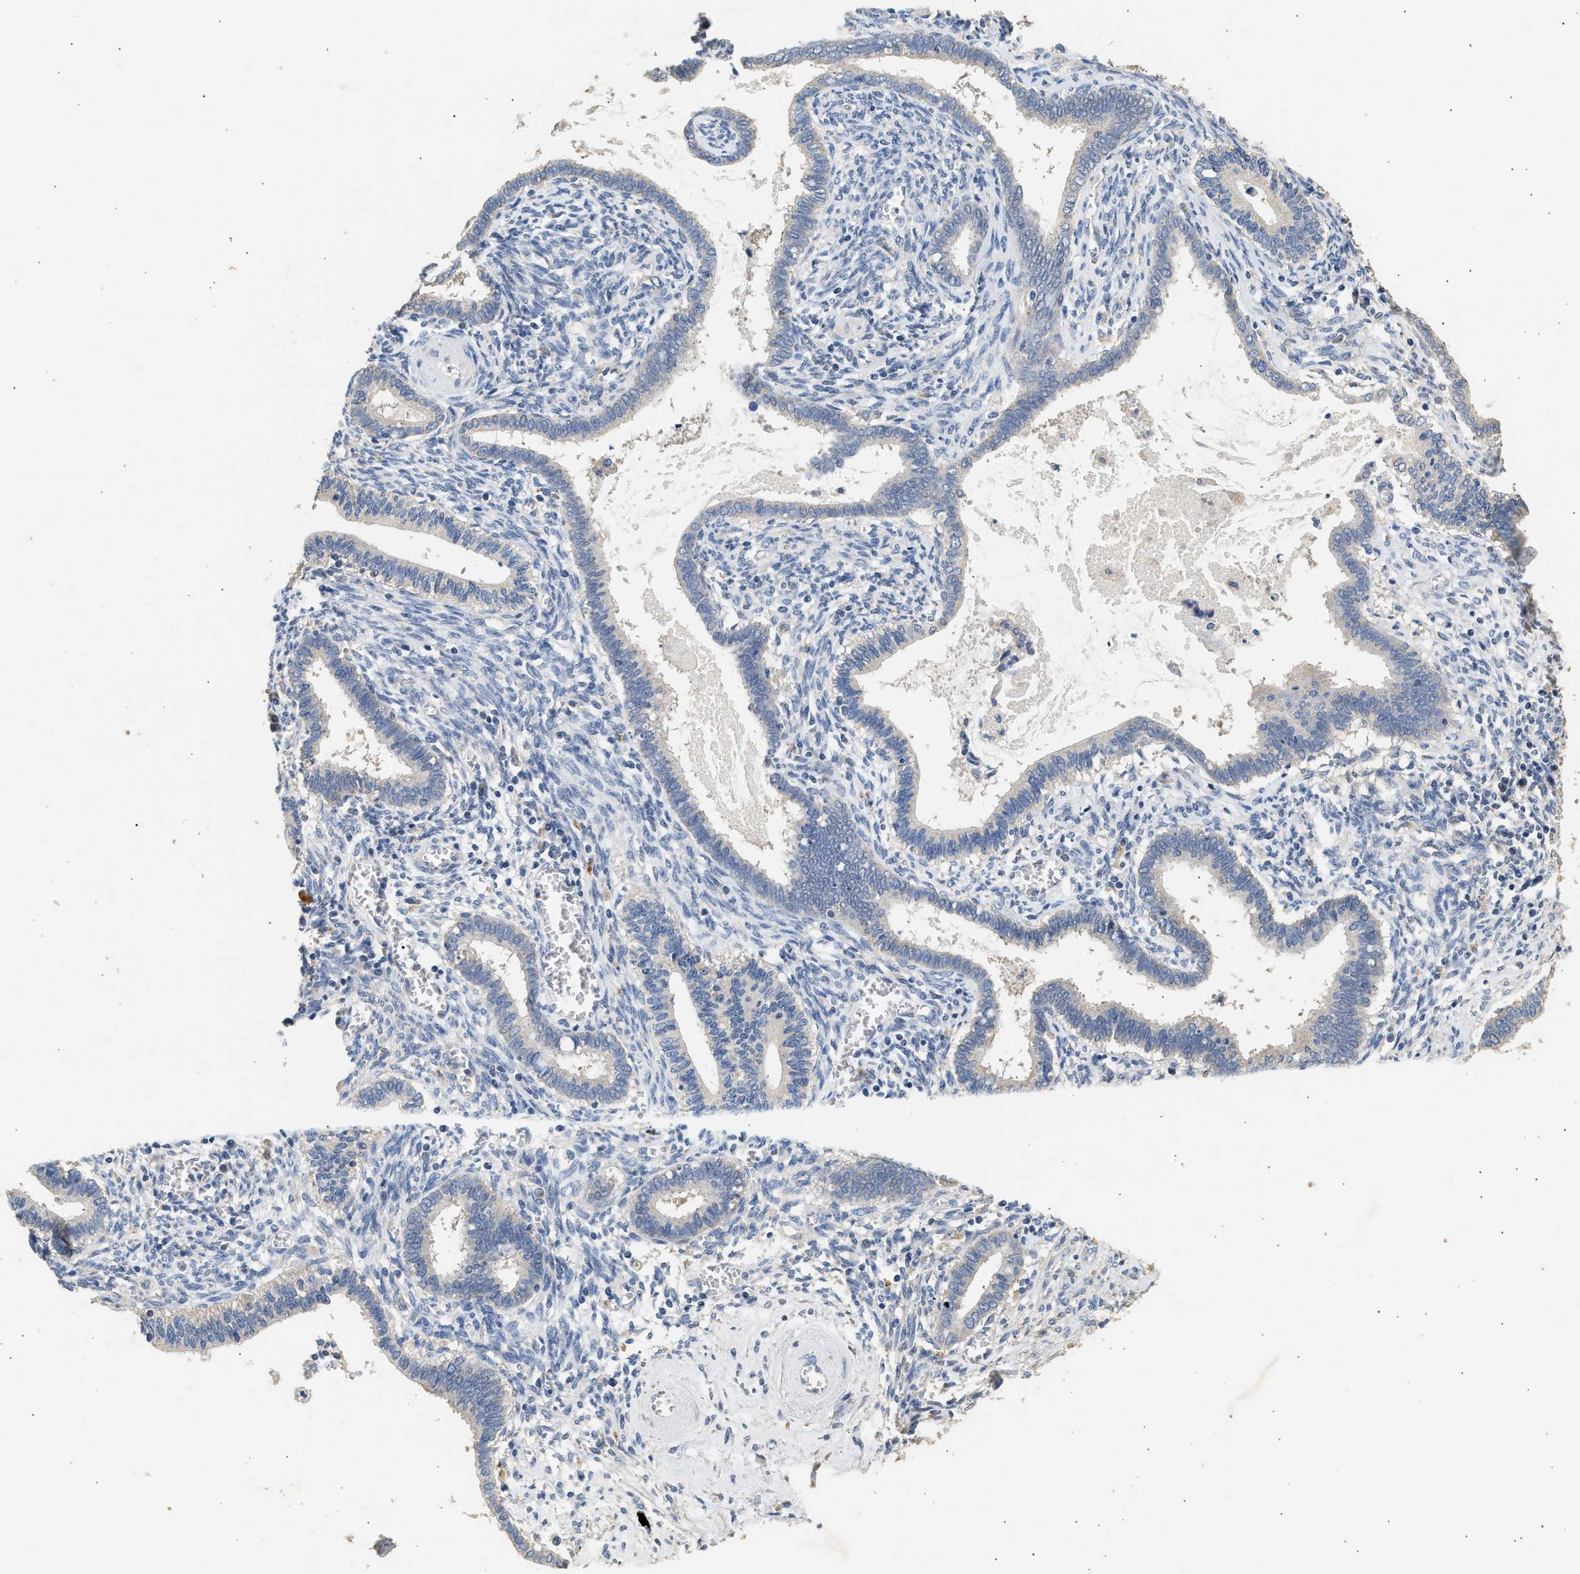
{"staining": {"intensity": "weak", "quantity": "<25%", "location": "cytoplasmic/membranous"}, "tissue": "cervical cancer", "cell_type": "Tumor cells", "image_type": "cancer", "snomed": [{"axis": "morphology", "description": "Adenocarcinoma, NOS"}, {"axis": "topography", "description": "Cervix"}], "caption": "Cervical cancer (adenocarcinoma) stained for a protein using immunohistochemistry reveals no expression tumor cells.", "gene": "WDR31", "patient": {"sex": "female", "age": 44}}